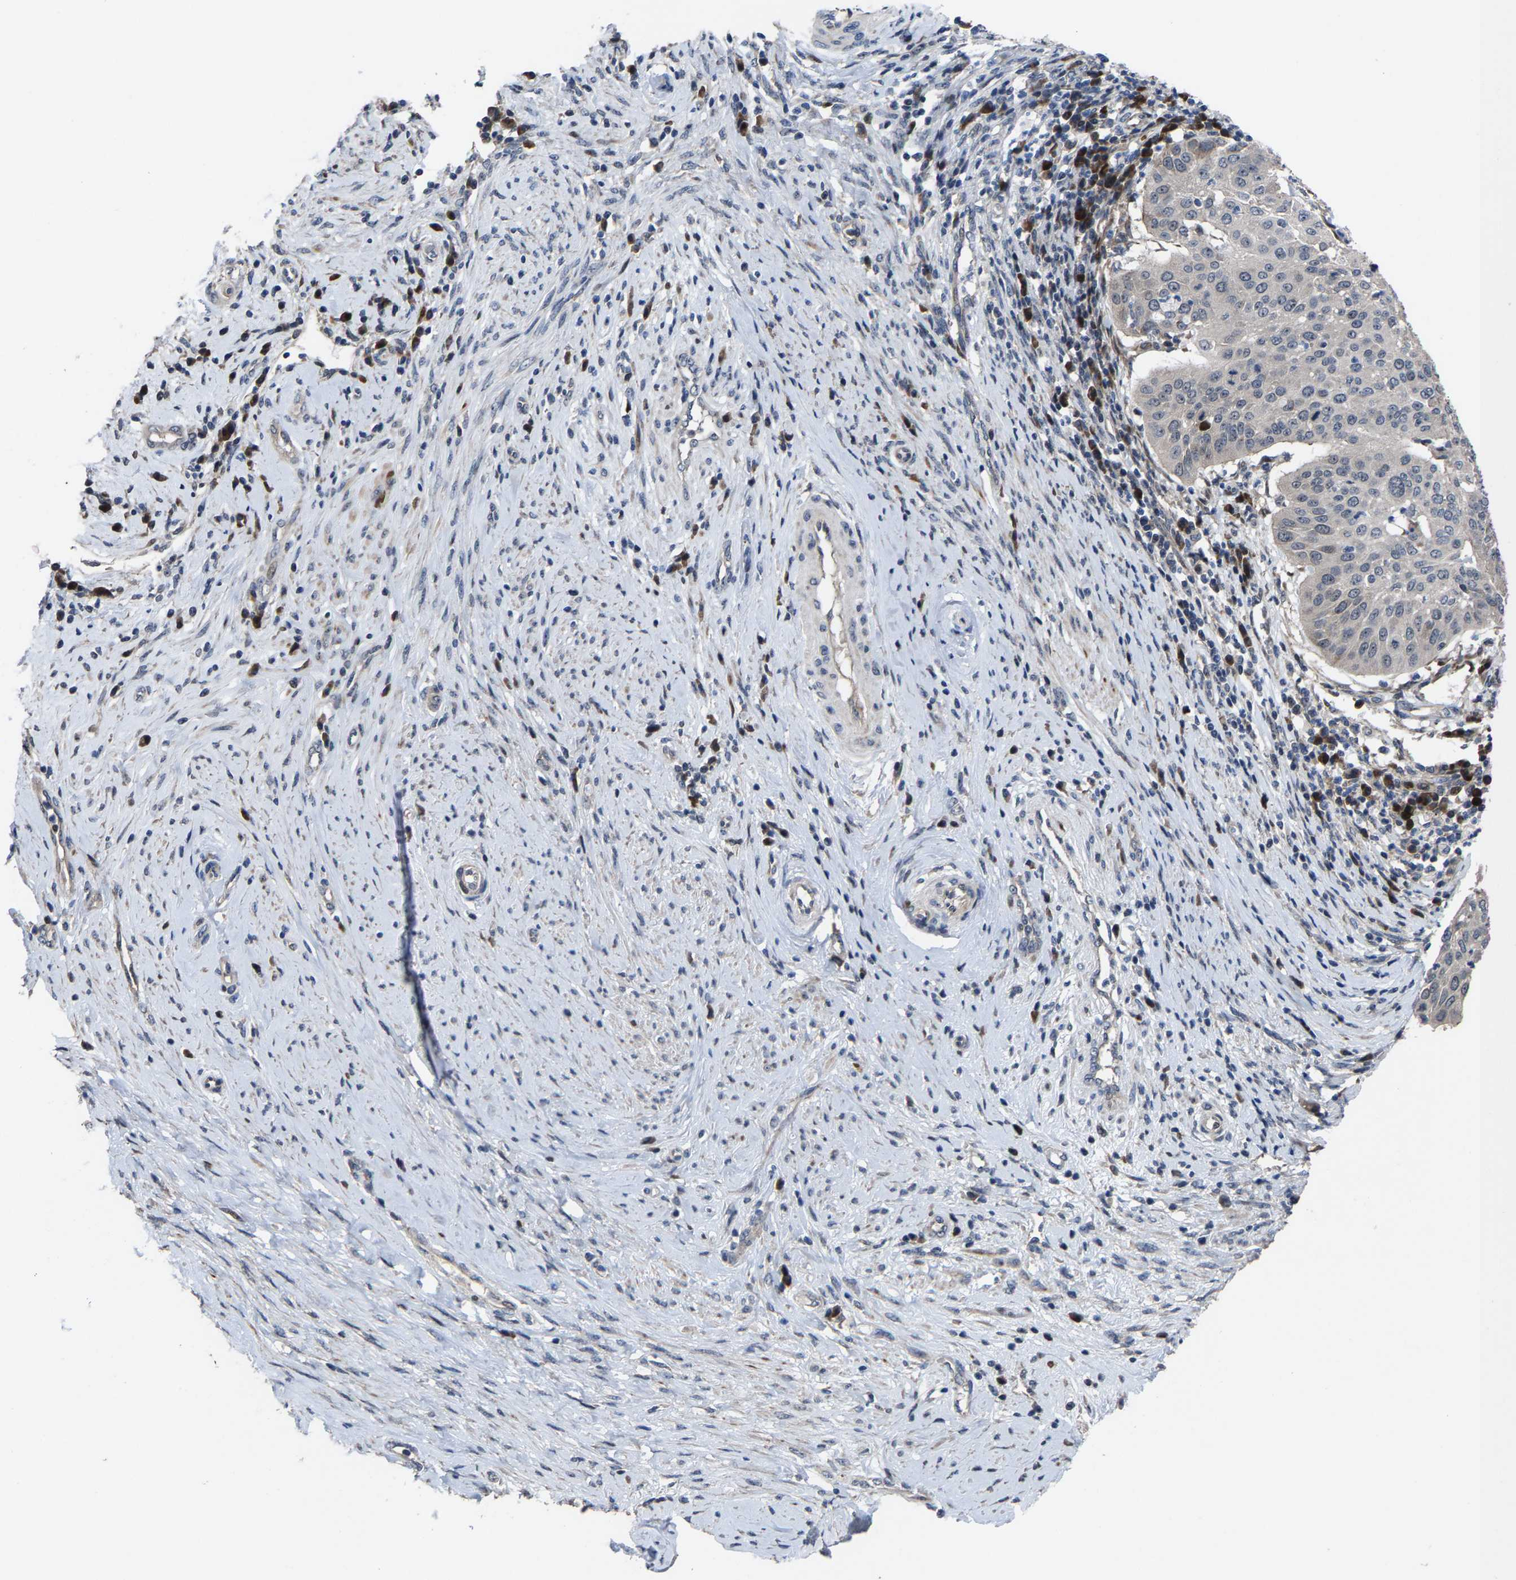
{"staining": {"intensity": "negative", "quantity": "none", "location": "none"}, "tissue": "cervical cancer", "cell_type": "Tumor cells", "image_type": "cancer", "snomed": [{"axis": "morphology", "description": "Normal tissue, NOS"}, {"axis": "morphology", "description": "Squamous cell carcinoma, NOS"}, {"axis": "topography", "description": "Cervix"}], "caption": "Cervical squamous cell carcinoma stained for a protein using IHC displays no expression tumor cells.", "gene": "HAUS6", "patient": {"sex": "female", "age": 39}}